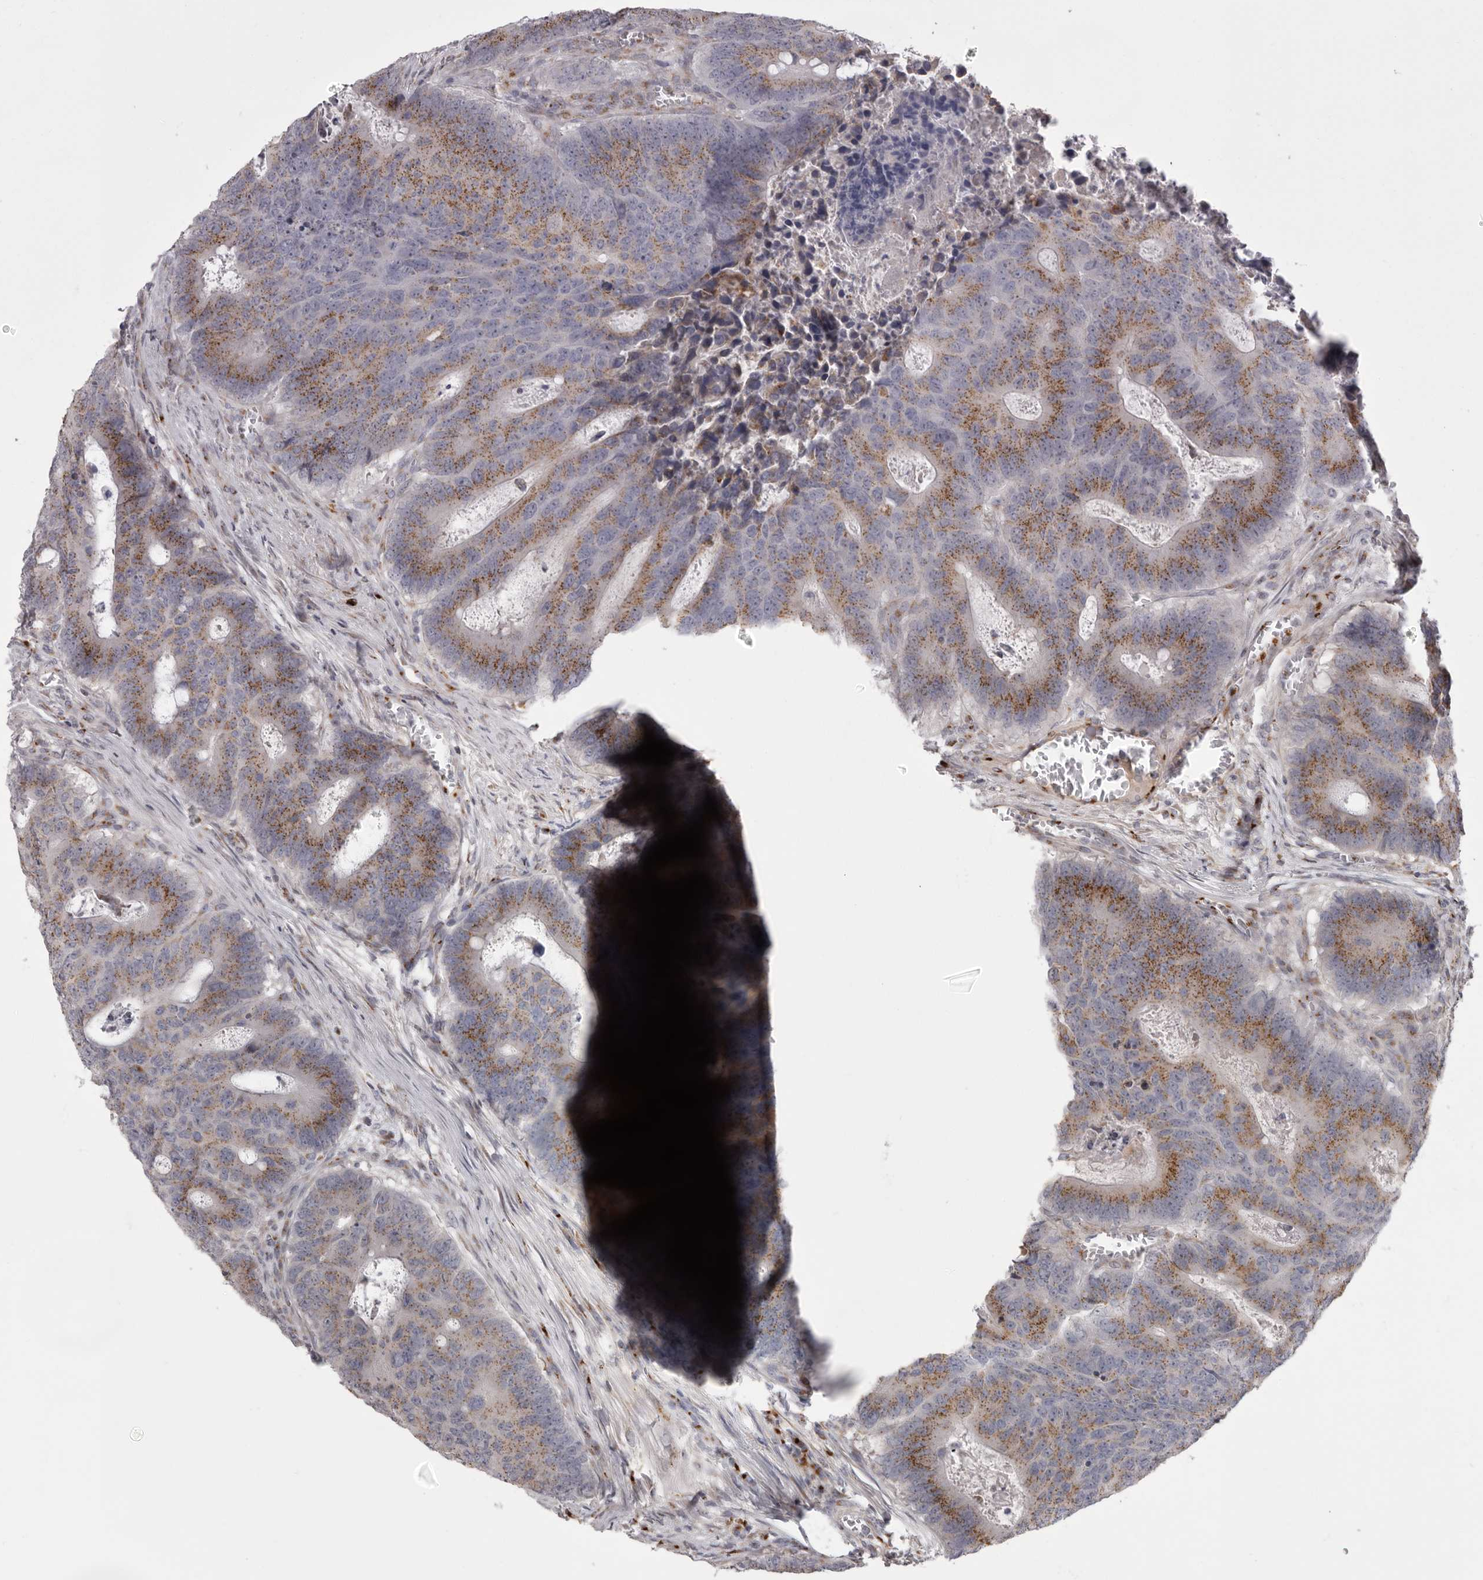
{"staining": {"intensity": "moderate", "quantity": ">75%", "location": "cytoplasmic/membranous"}, "tissue": "colorectal cancer", "cell_type": "Tumor cells", "image_type": "cancer", "snomed": [{"axis": "morphology", "description": "Adenocarcinoma, NOS"}, {"axis": "topography", "description": "Colon"}], "caption": "DAB immunohistochemical staining of human colorectal cancer displays moderate cytoplasmic/membranous protein expression in approximately >75% of tumor cells.", "gene": "WDR47", "patient": {"sex": "male", "age": 87}}